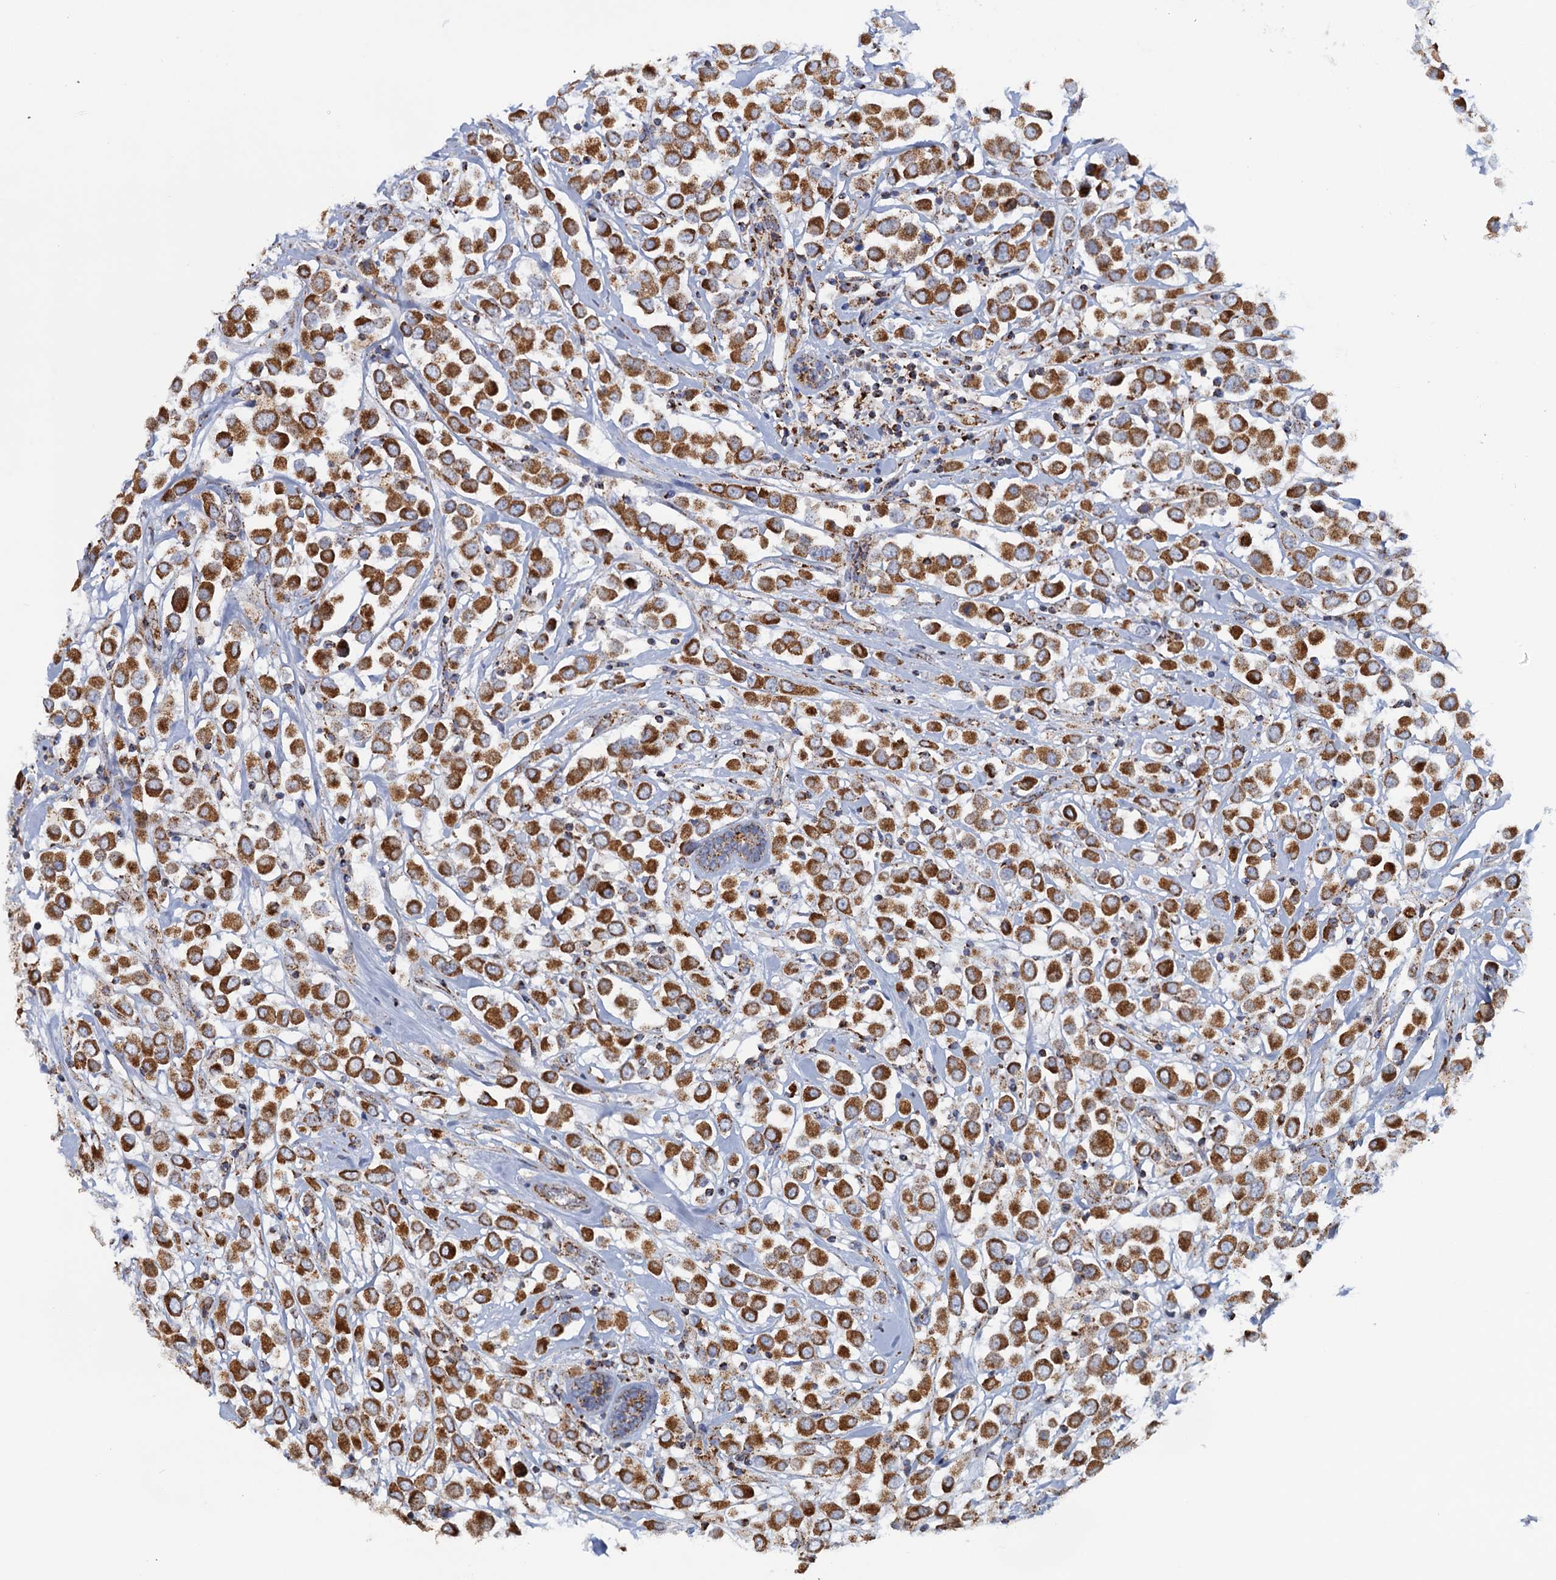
{"staining": {"intensity": "strong", "quantity": ">75%", "location": "cytoplasmic/membranous"}, "tissue": "breast cancer", "cell_type": "Tumor cells", "image_type": "cancer", "snomed": [{"axis": "morphology", "description": "Duct carcinoma"}, {"axis": "topography", "description": "Breast"}], "caption": "The histopathology image exhibits immunohistochemical staining of breast cancer (infiltrating ductal carcinoma). There is strong cytoplasmic/membranous staining is present in about >75% of tumor cells. (DAB = brown stain, brightfield microscopy at high magnification).", "gene": "GTPBP3", "patient": {"sex": "female", "age": 61}}